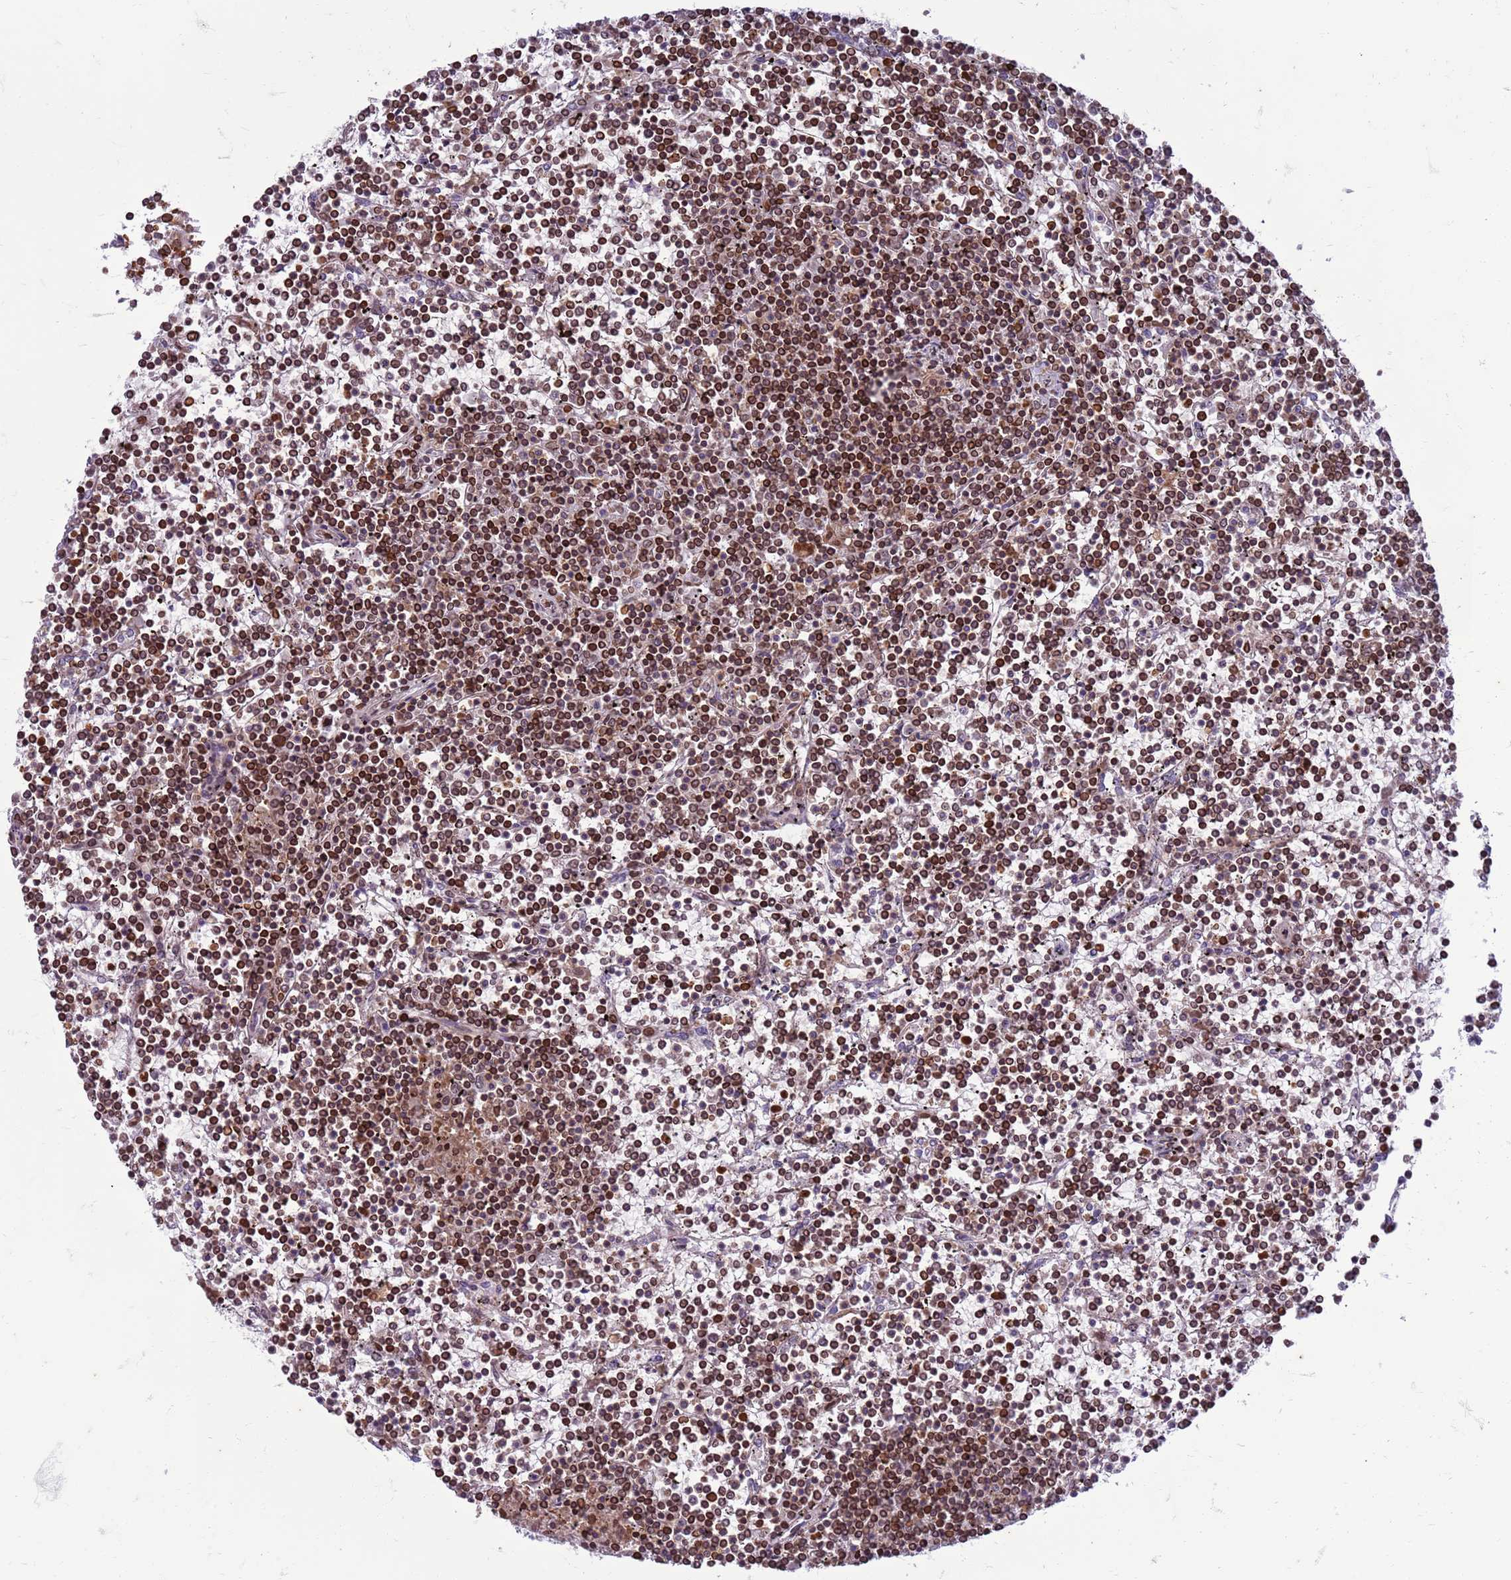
{"staining": {"intensity": "moderate", "quantity": ">75%", "location": "cytoplasmic/membranous,nuclear"}, "tissue": "lymphoma", "cell_type": "Tumor cells", "image_type": "cancer", "snomed": [{"axis": "morphology", "description": "Malignant lymphoma, non-Hodgkin's type, Low grade"}, {"axis": "topography", "description": "Spleen"}], "caption": "An image of lymphoma stained for a protein demonstrates moderate cytoplasmic/membranous and nuclear brown staining in tumor cells. The staining was performed using DAB (3,3'-diaminobenzidine) to visualize the protein expression in brown, while the nuclei were stained in blue with hematoxylin (Magnification: 20x).", "gene": "METTL25B", "patient": {"sex": "female", "age": 19}}